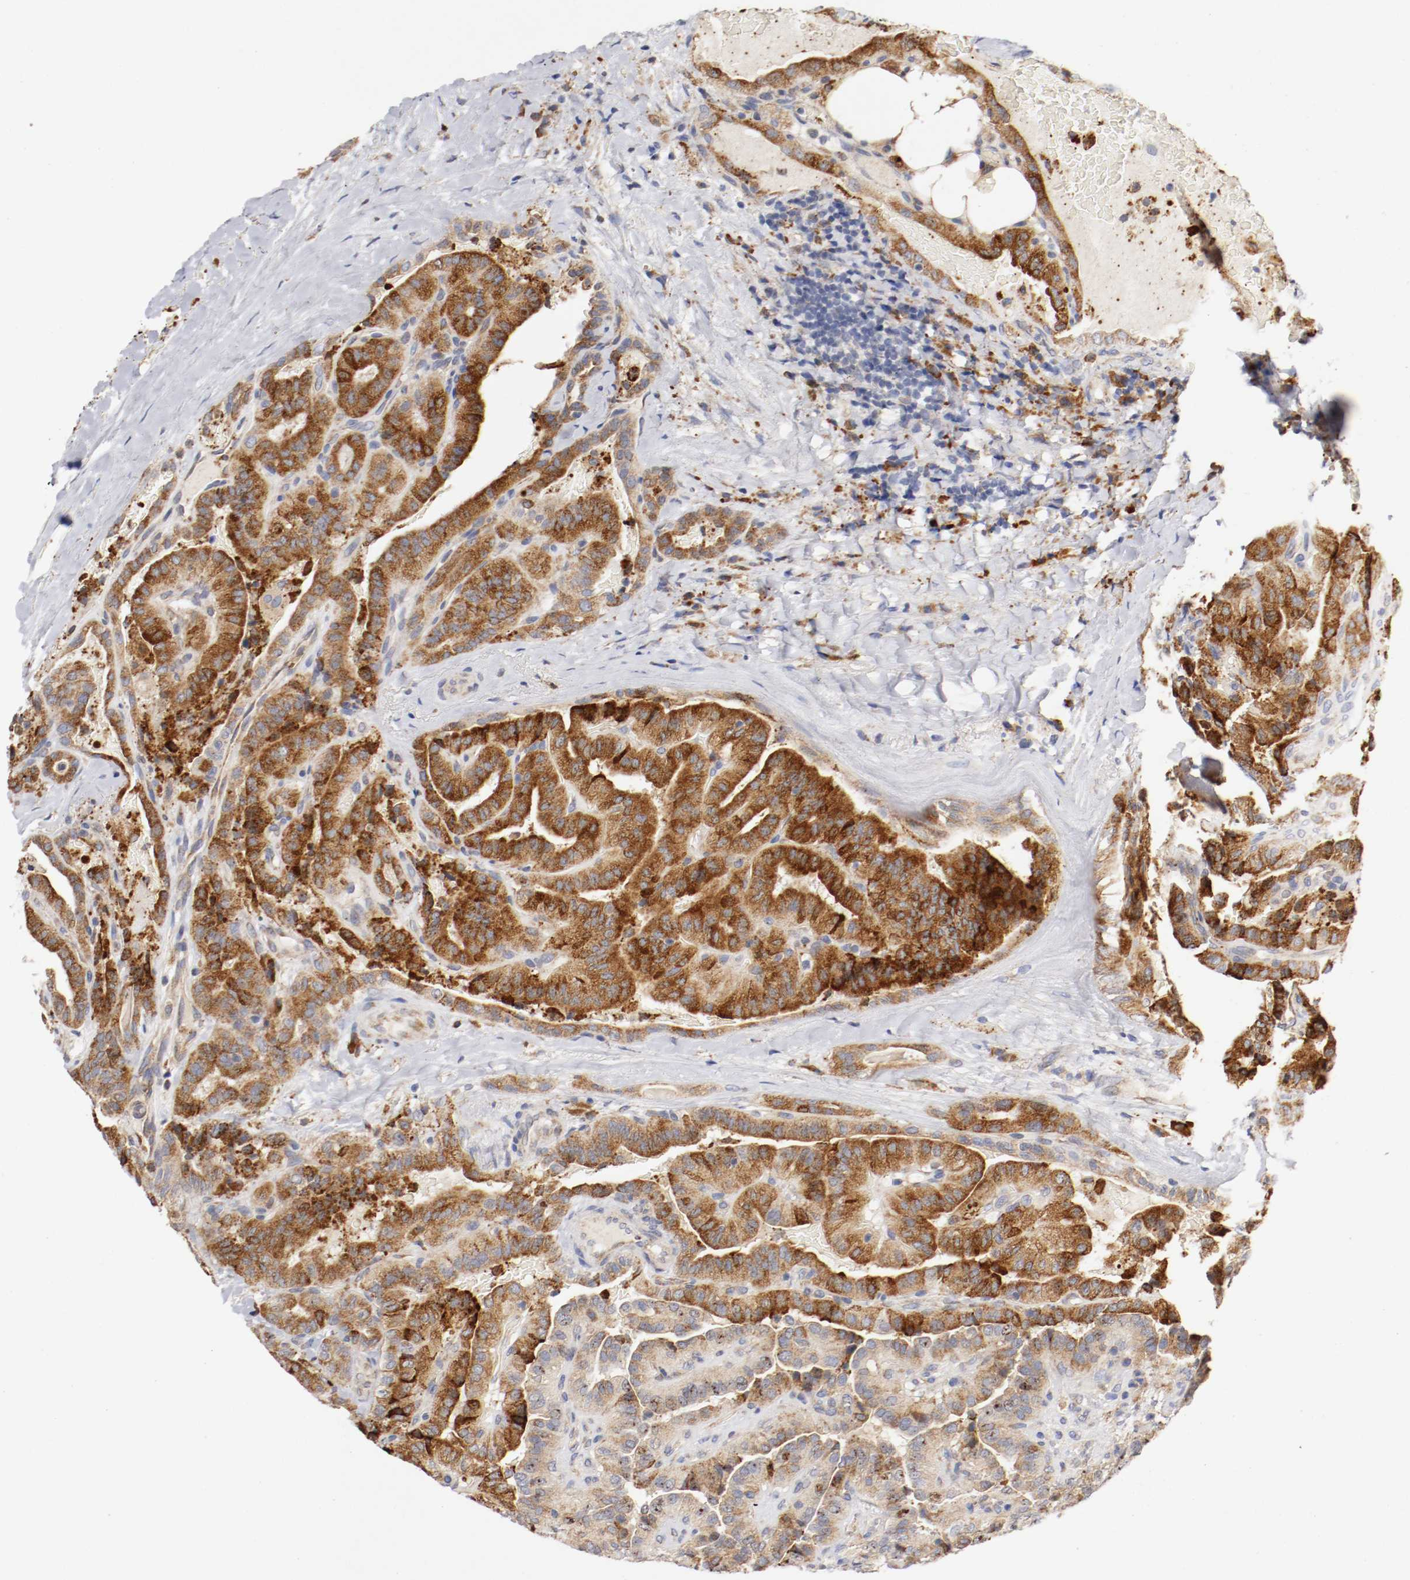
{"staining": {"intensity": "strong", "quantity": "25%-75%", "location": "cytoplasmic/membranous"}, "tissue": "thyroid cancer", "cell_type": "Tumor cells", "image_type": "cancer", "snomed": [{"axis": "morphology", "description": "Papillary adenocarcinoma, NOS"}, {"axis": "topography", "description": "Thyroid gland"}], "caption": "Protein expression by immunohistochemistry (IHC) demonstrates strong cytoplasmic/membranous positivity in about 25%-75% of tumor cells in thyroid cancer.", "gene": "TRAF2", "patient": {"sex": "male", "age": 77}}